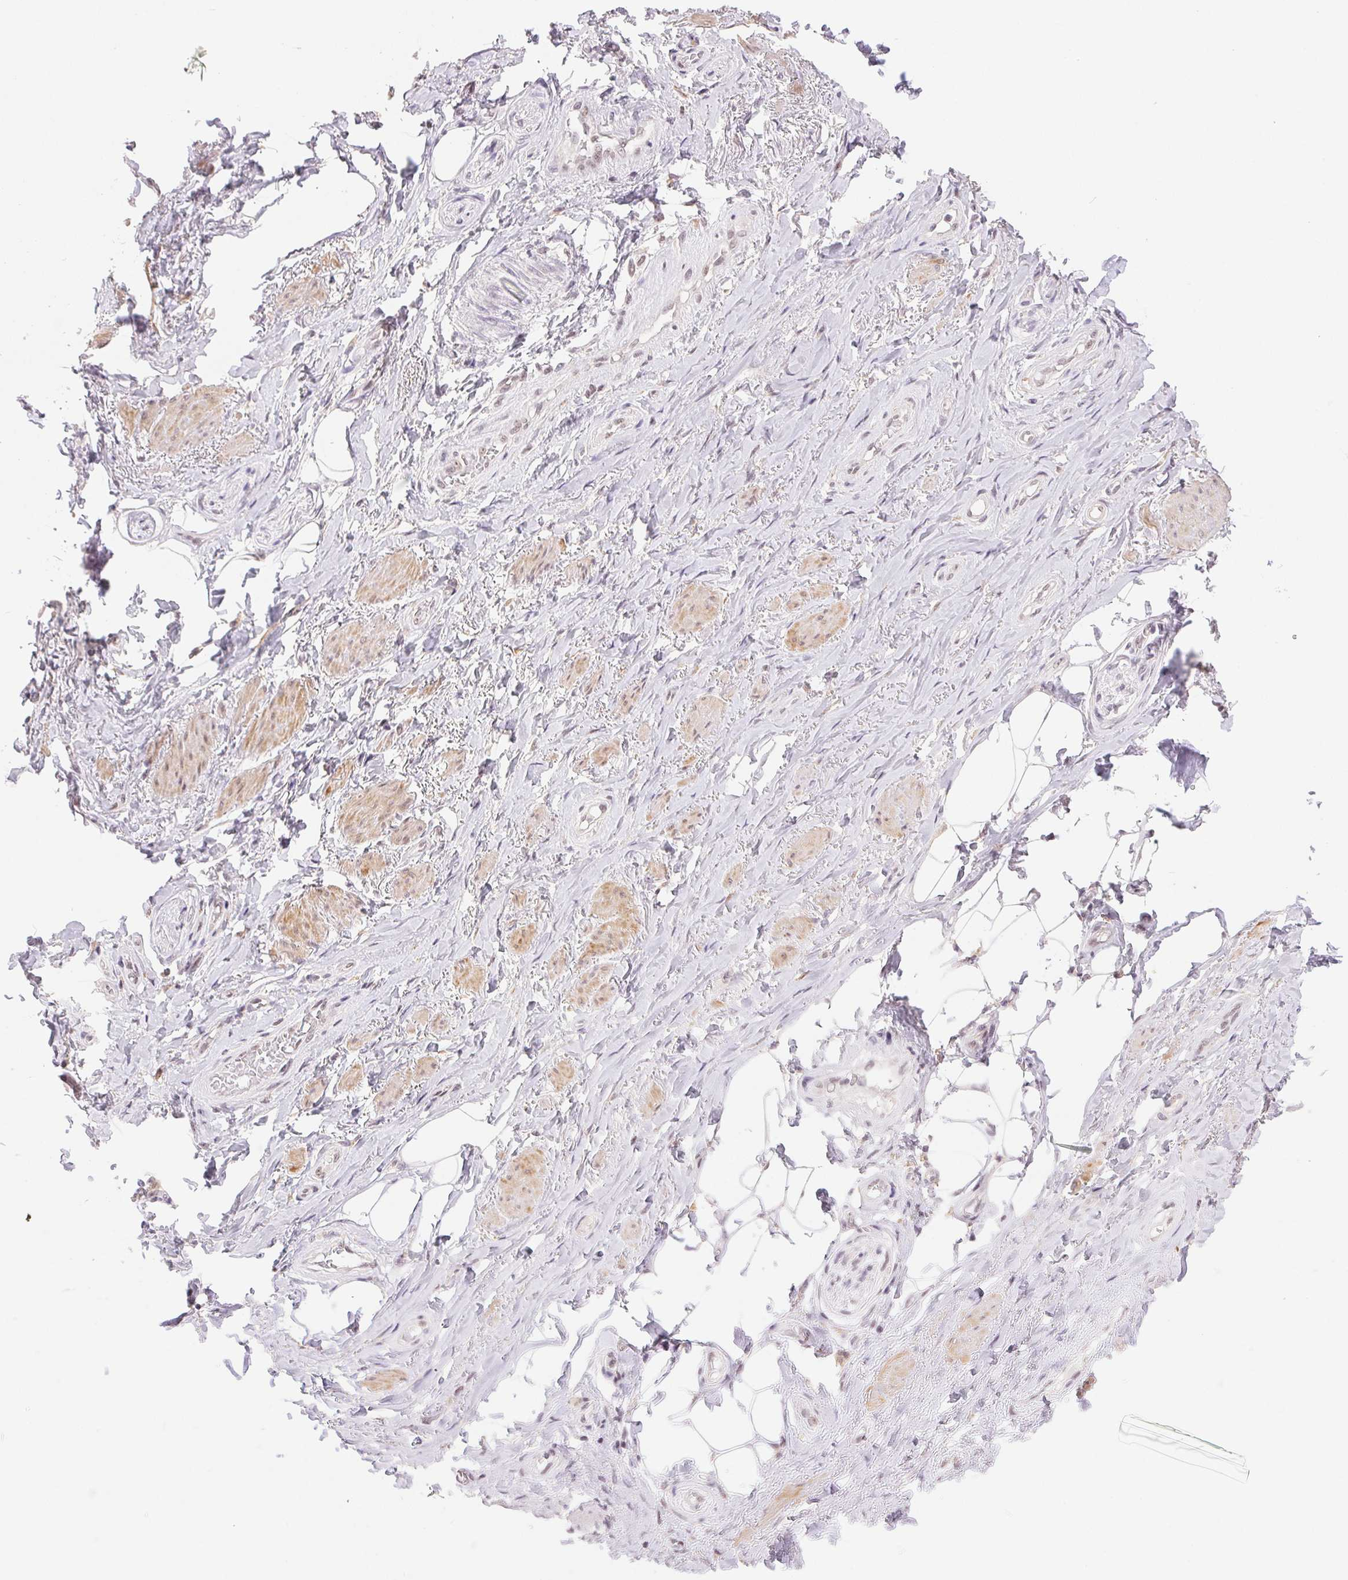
{"staining": {"intensity": "negative", "quantity": "none", "location": "none"}, "tissue": "adipose tissue", "cell_type": "Adipocytes", "image_type": "normal", "snomed": [{"axis": "morphology", "description": "Normal tissue, NOS"}, {"axis": "topography", "description": "Anal"}, {"axis": "topography", "description": "Peripheral nerve tissue"}], "caption": "The image exhibits no staining of adipocytes in unremarkable adipose tissue. The staining was performed using DAB to visualize the protein expression in brown, while the nuclei were stained in blue with hematoxylin (Magnification: 20x).", "gene": "PRPF18", "patient": {"sex": "male", "age": 53}}